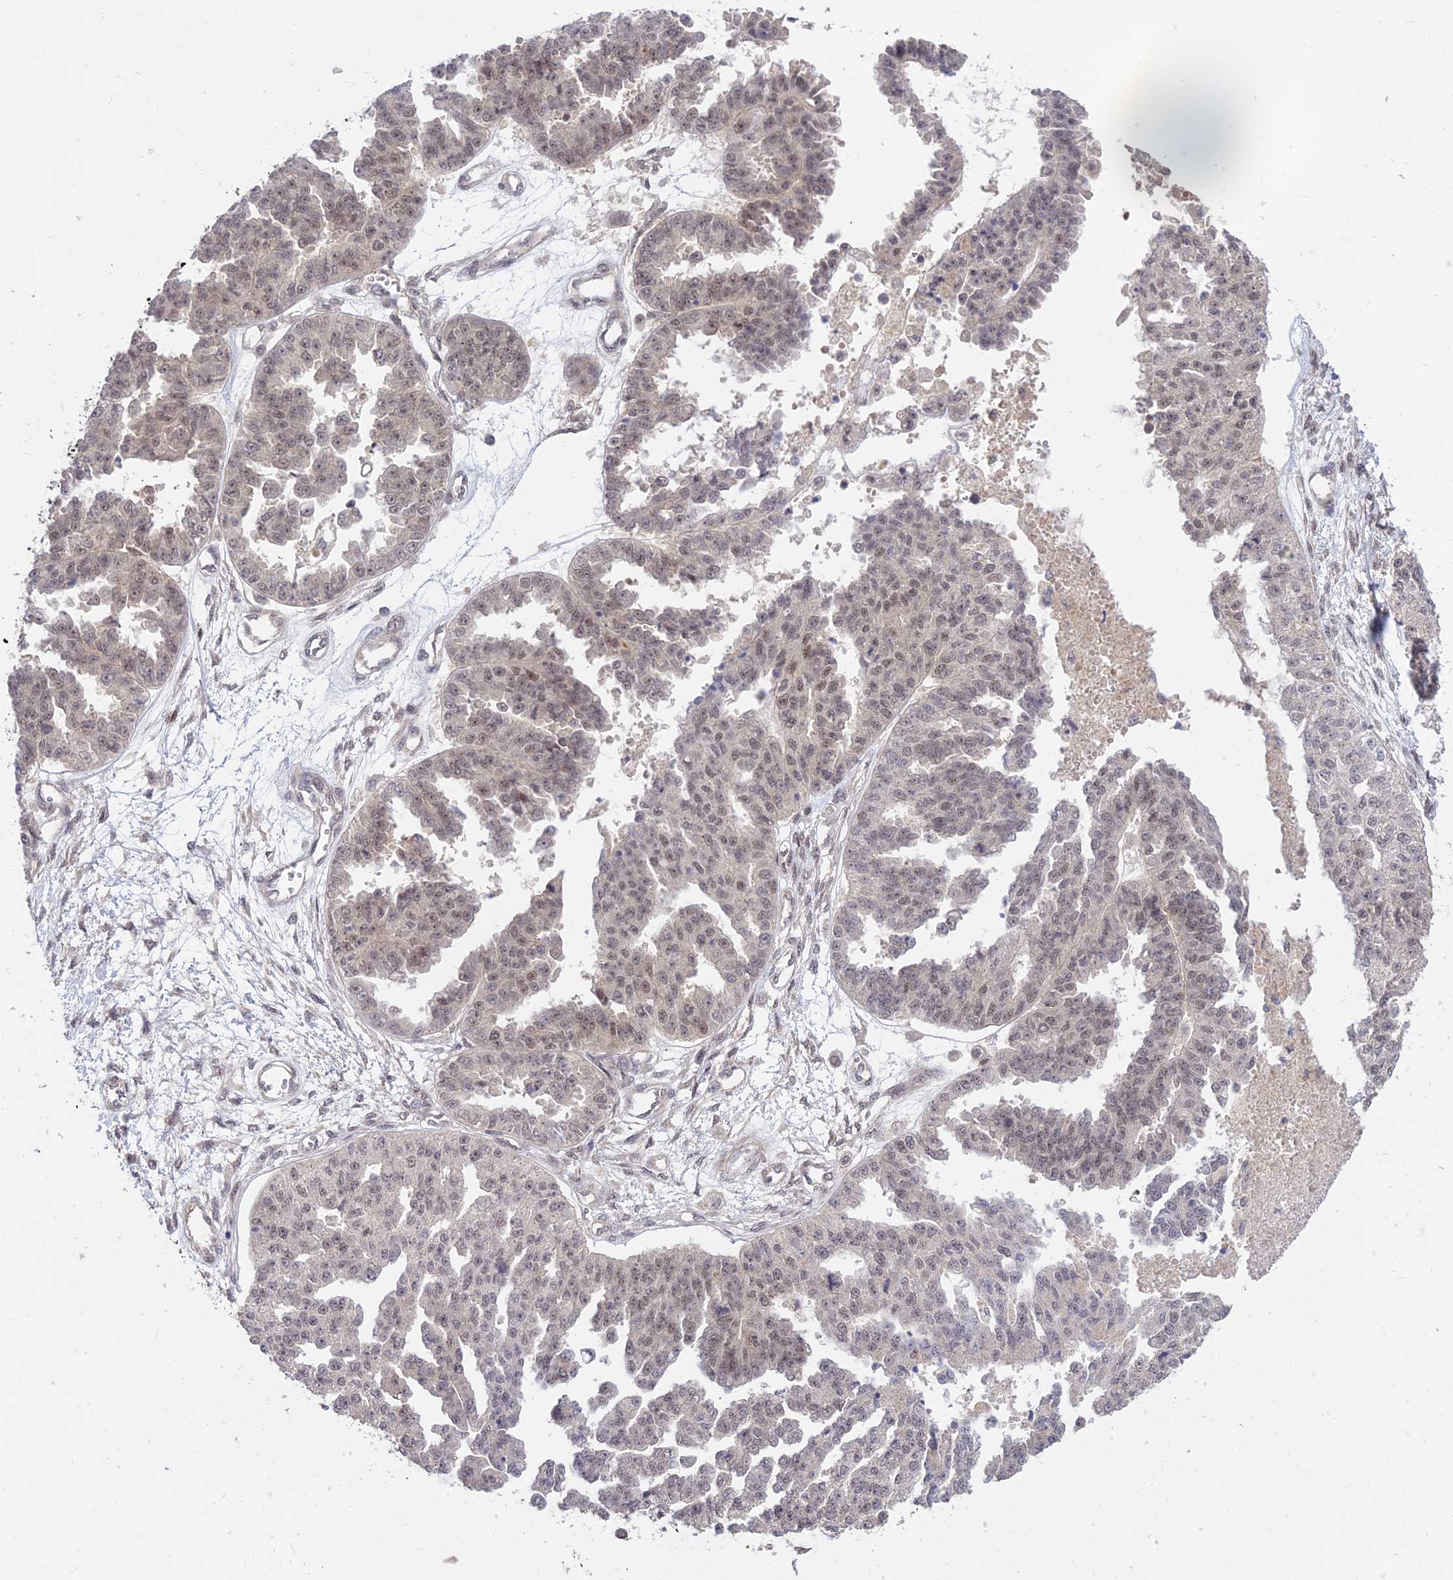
{"staining": {"intensity": "weak", "quantity": ">75%", "location": "nuclear"}, "tissue": "ovarian cancer", "cell_type": "Tumor cells", "image_type": "cancer", "snomed": [{"axis": "morphology", "description": "Cystadenocarcinoma, serous, NOS"}, {"axis": "topography", "description": "Ovary"}], "caption": "Ovarian cancer tissue shows weak nuclear staining in about >75% of tumor cells", "gene": "ZNF85", "patient": {"sex": "female", "age": 58}}